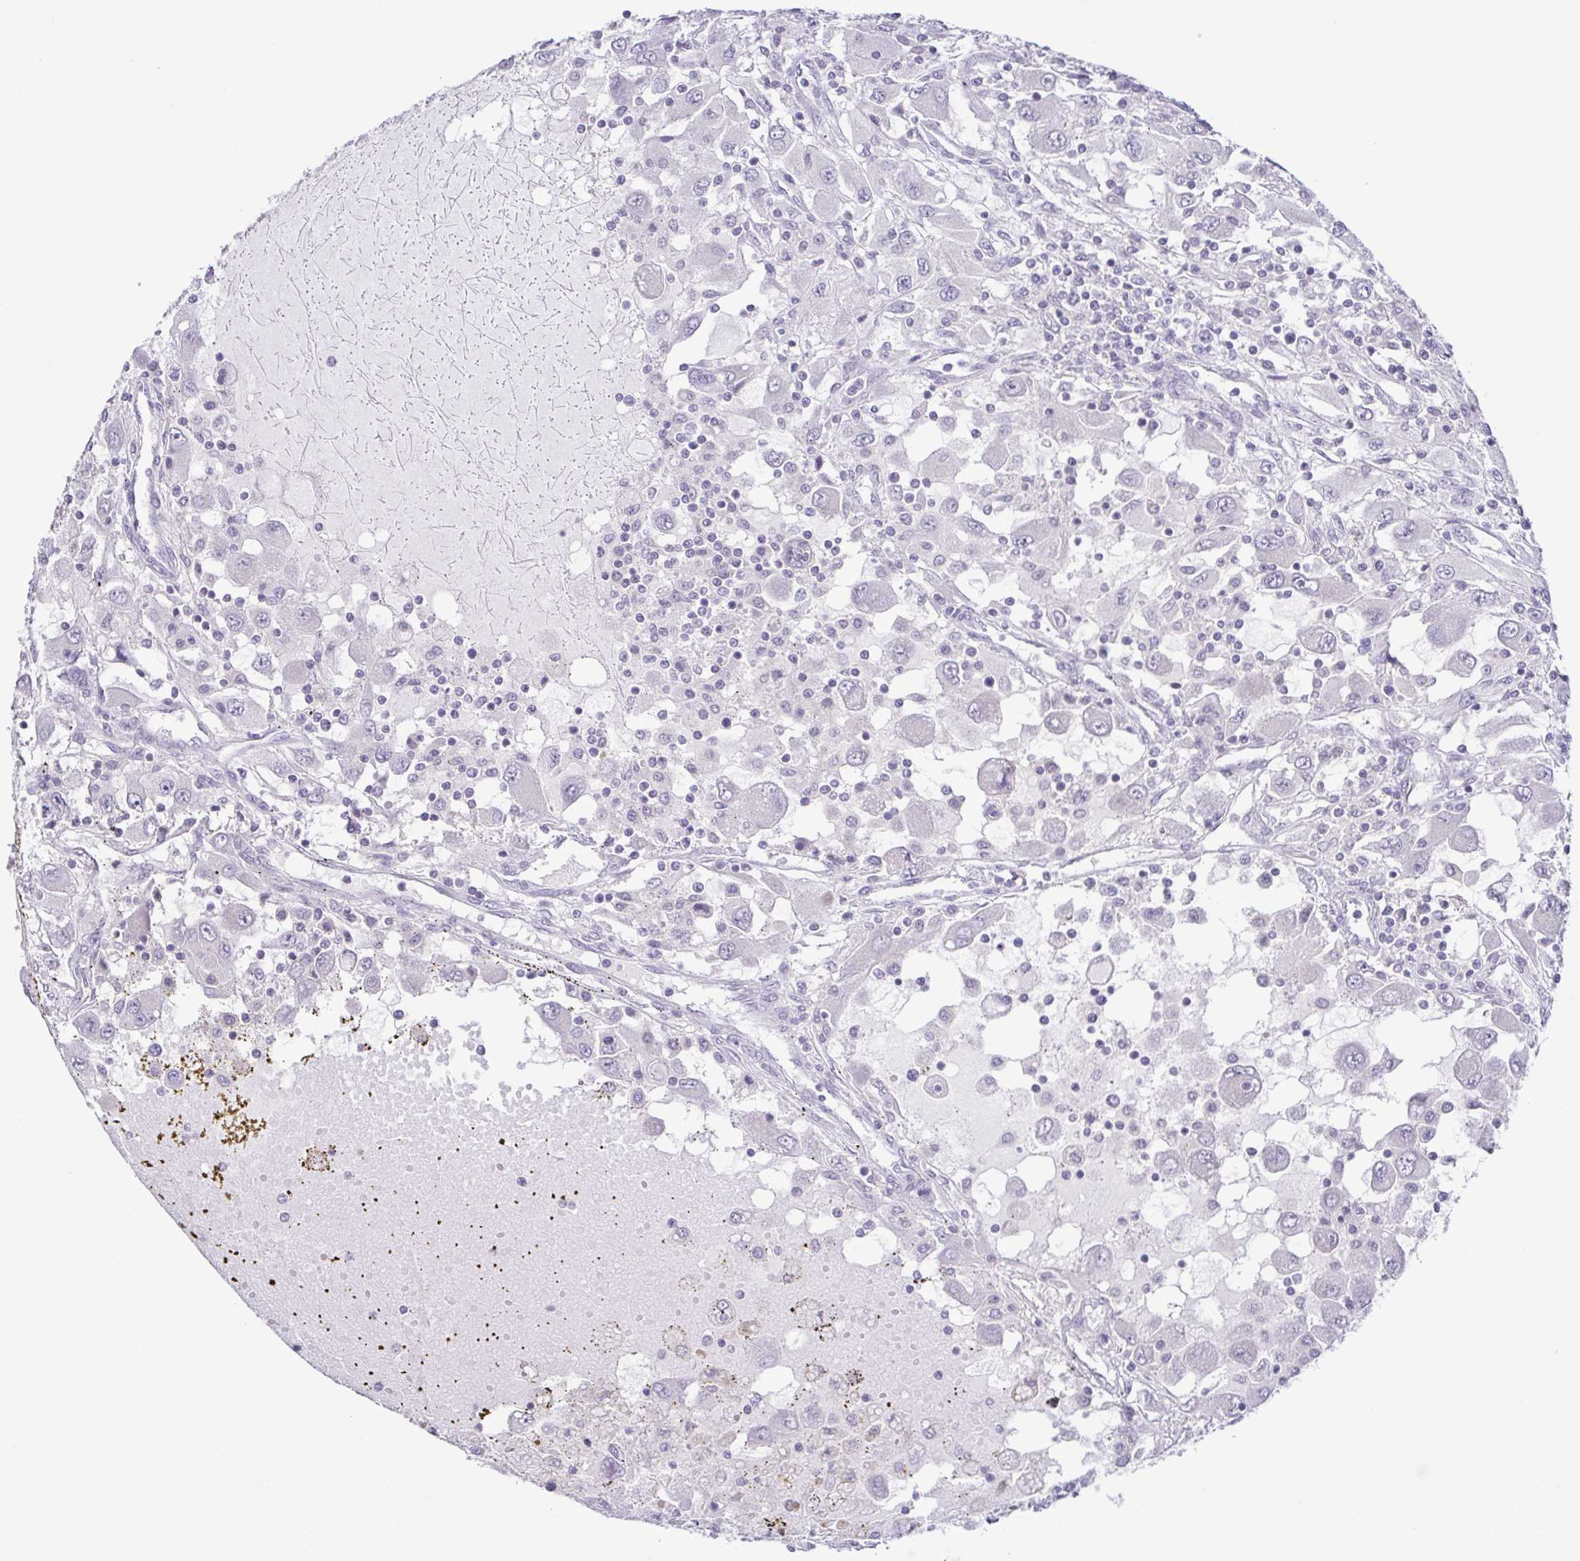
{"staining": {"intensity": "negative", "quantity": "none", "location": "none"}, "tissue": "renal cancer", "cell_type": "Tumor cells", "image_type": "cancer", "snomed": [{"axis": "morphology", "description": "Adenocarcinoma, NOS"}, {"axis": "topography", "description": "Kidney"}], "caption": "The image reveals no staining of tumor cells in renal adenocarcinoma.", "gene": "IL1RN", "patient": {"sex": "female", "age": 67}}